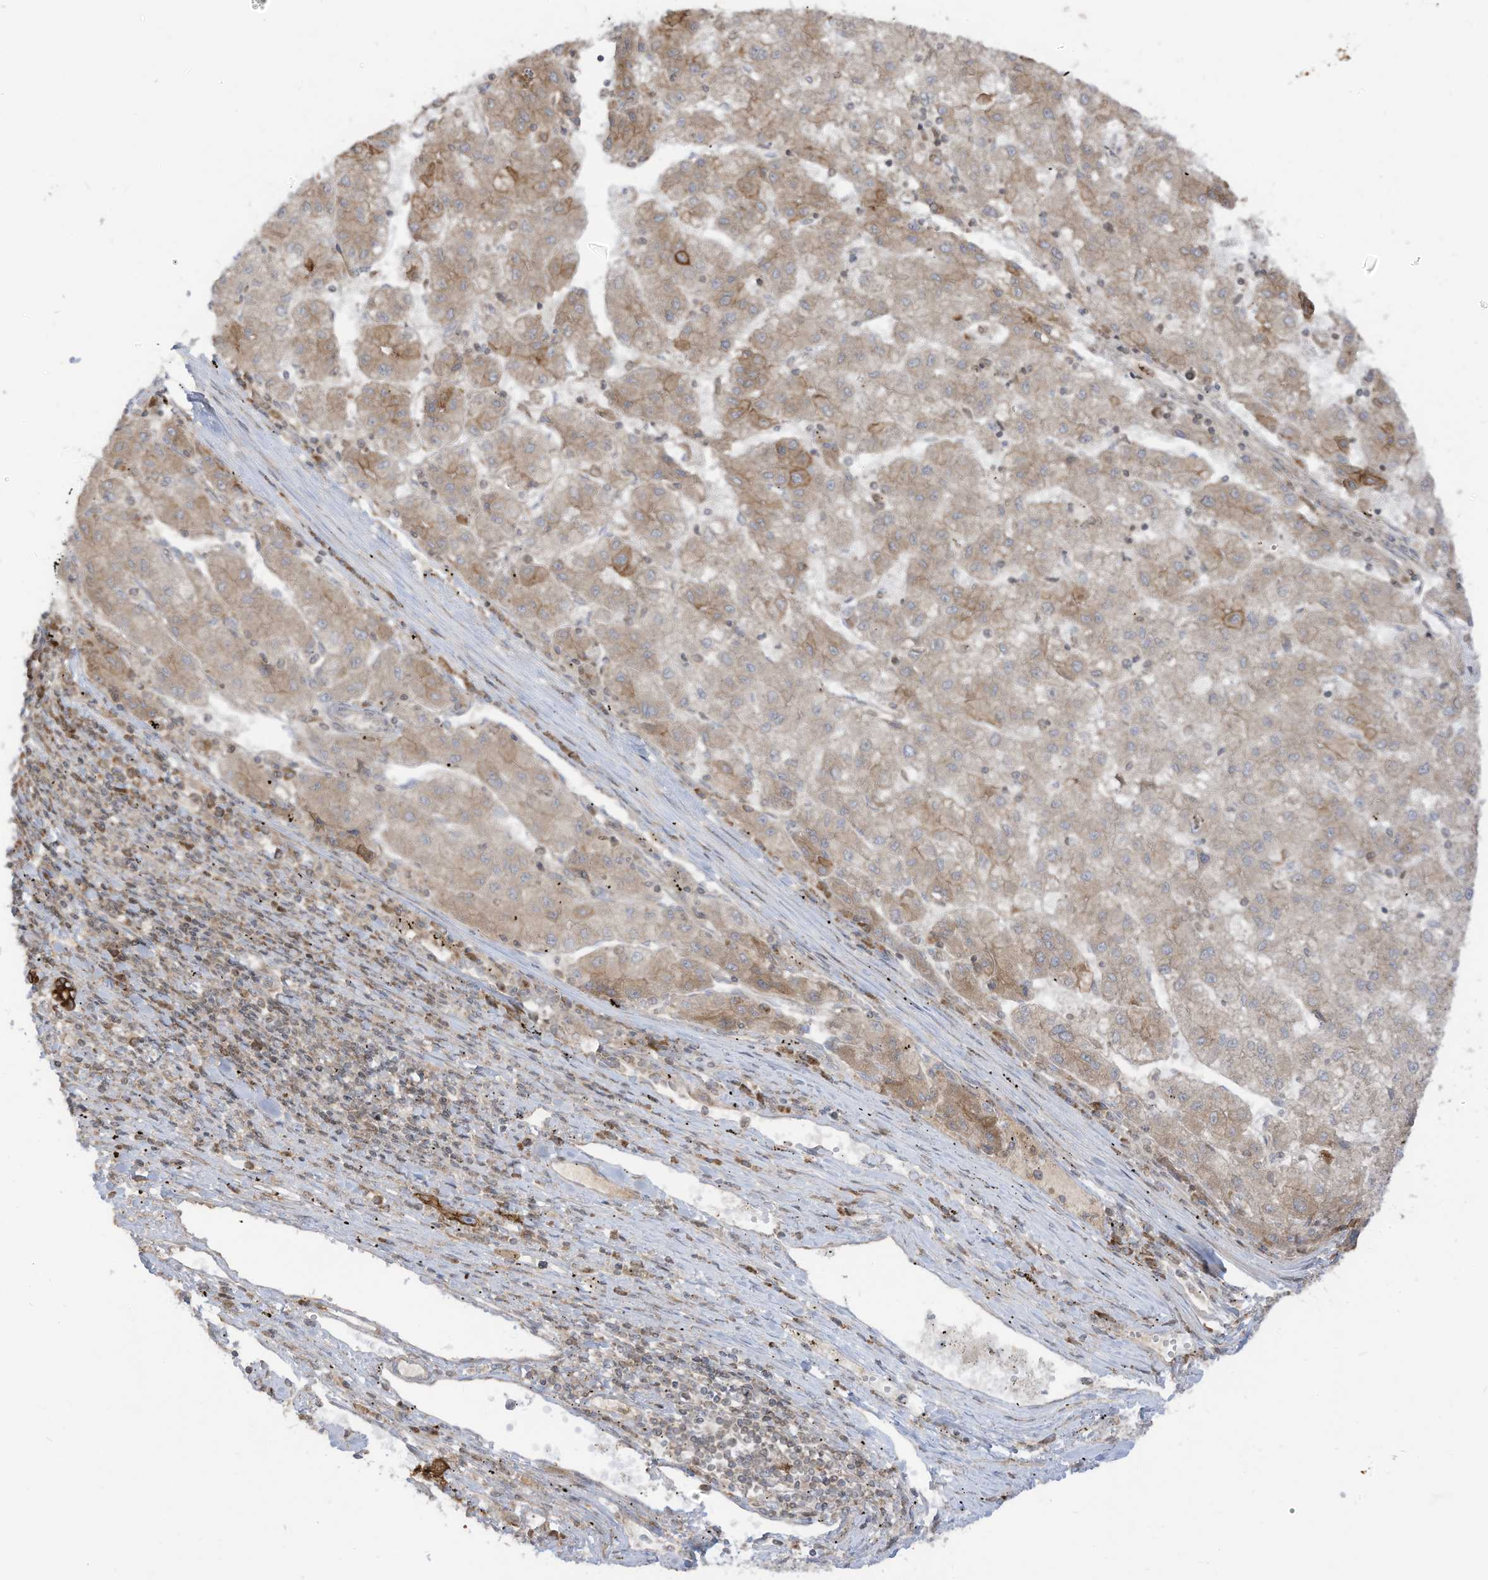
{"staining": {"intensity": "moderate", "quantity": ">75%", "location": "cytoplasmic/membranous"}, "tissue": "liver cancer", "cell_type": "Tumor cells", "image_type": "cancer", "snomed": [{"axis": "morphology", "description": "Carcinoma, Hepatocellular, NOS"}, {"axis": "topography", "description": "Liver"}], "caption": "Protein expression analysis of liver cancer (hepatocellular carcinoma) demonstrates moderate cytoplasmic/membranous expression in about >75% of tumor cells. (IHC, brightfield microscopy, high magnification).", "gene": "CGAS", "patient": {"sex": "male", "age": 72}}